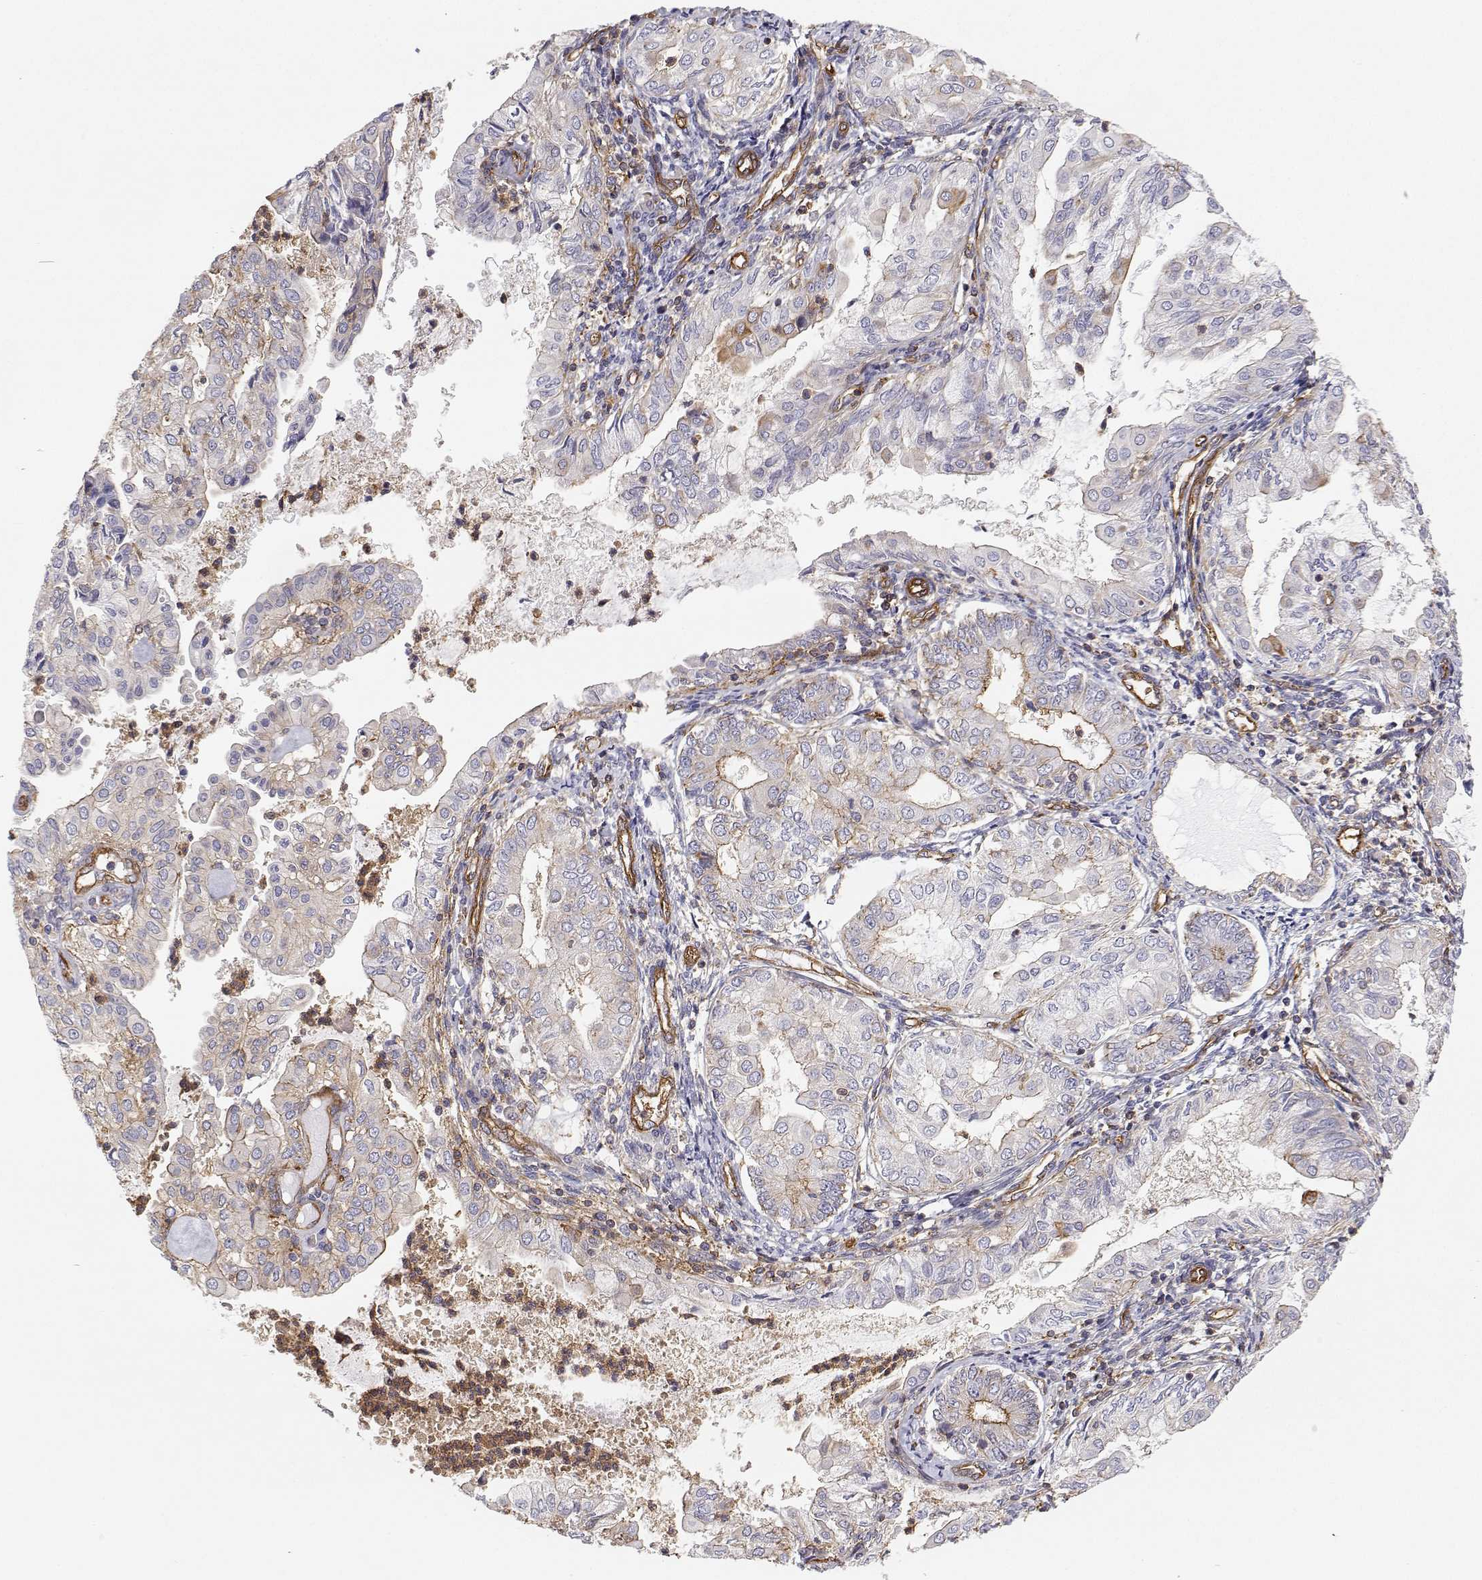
{"staining": {"intensity": "moderate", "quantity": "<25%", "location": "cytoplasmic/membranous"}, "tissue": "endometrial cancer", "cell_type": "Tumor cells", "image_type": "cancer", "snomed": [{"axis": "morphology", "description": "Adenocarcinoma, NOS"}, {"axis": "topography", "description": "Endometrium"}], "caption": "Immunohistochemical staining of endometrial cancer (adenocarcinoma) shows low levels of moderate cytoplasmic/membranous expression in about <25% of tumor cells.", "gene": "MYH9", "patient": {"sex": "female", "age": 68}}